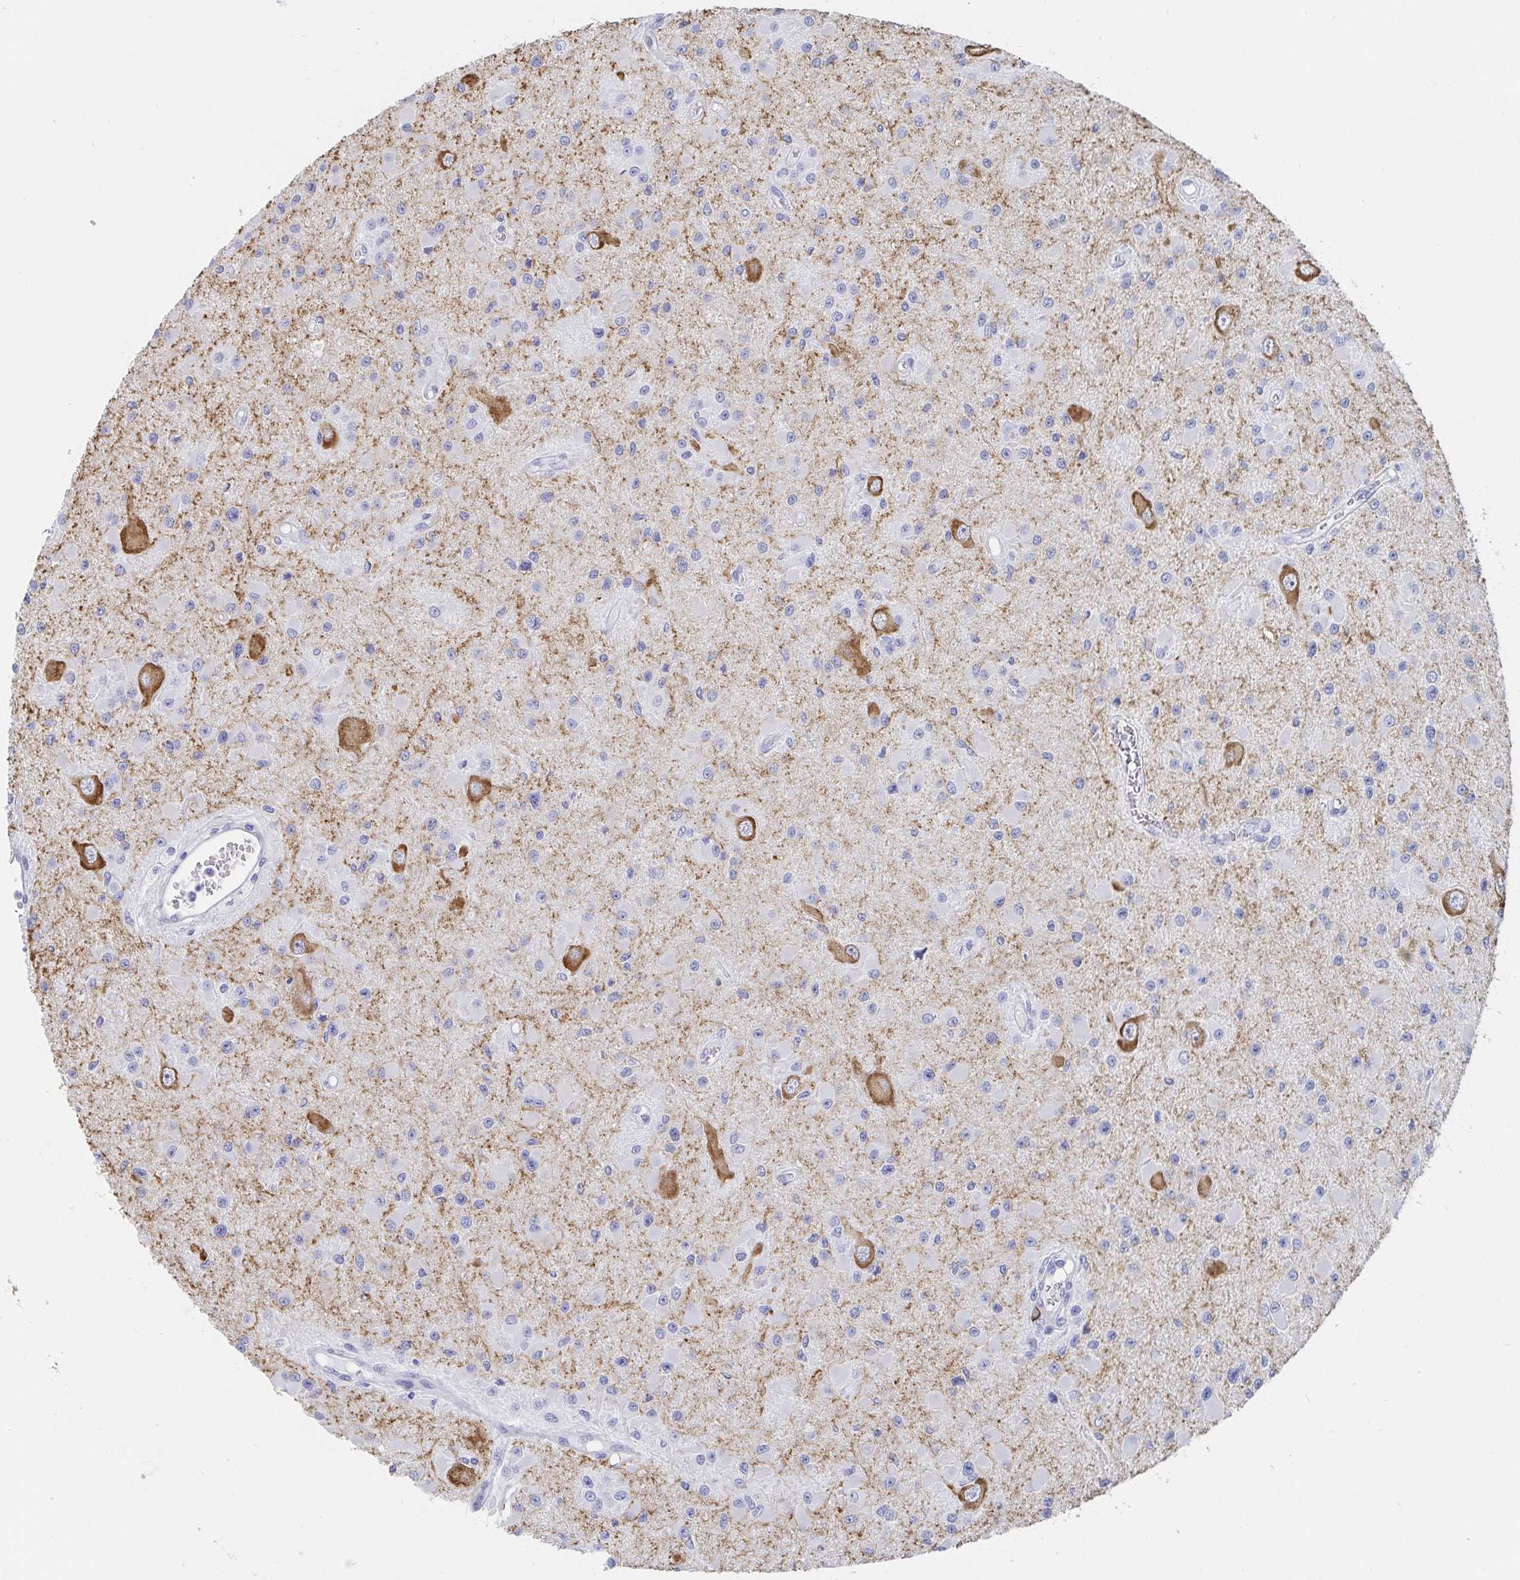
{"staining": {"intensity": "negative", "quantity": "none", "location": "none"}, "tissue": "glioma", "cell_type": "Tumor cells", "image_type": "cancer", "snomed": [{"axis": "morphology", "description": "Glioma, malignant, High grade"}, {"axis": "topography", "description": "Brain"}], "caption": "Malignant glioma (high-grade) was stained to show a protein in brown. There is no significant positivity in tumor cells.", "gene": "PACSIN1", "patient": {"sex": "male", "age": 54}}